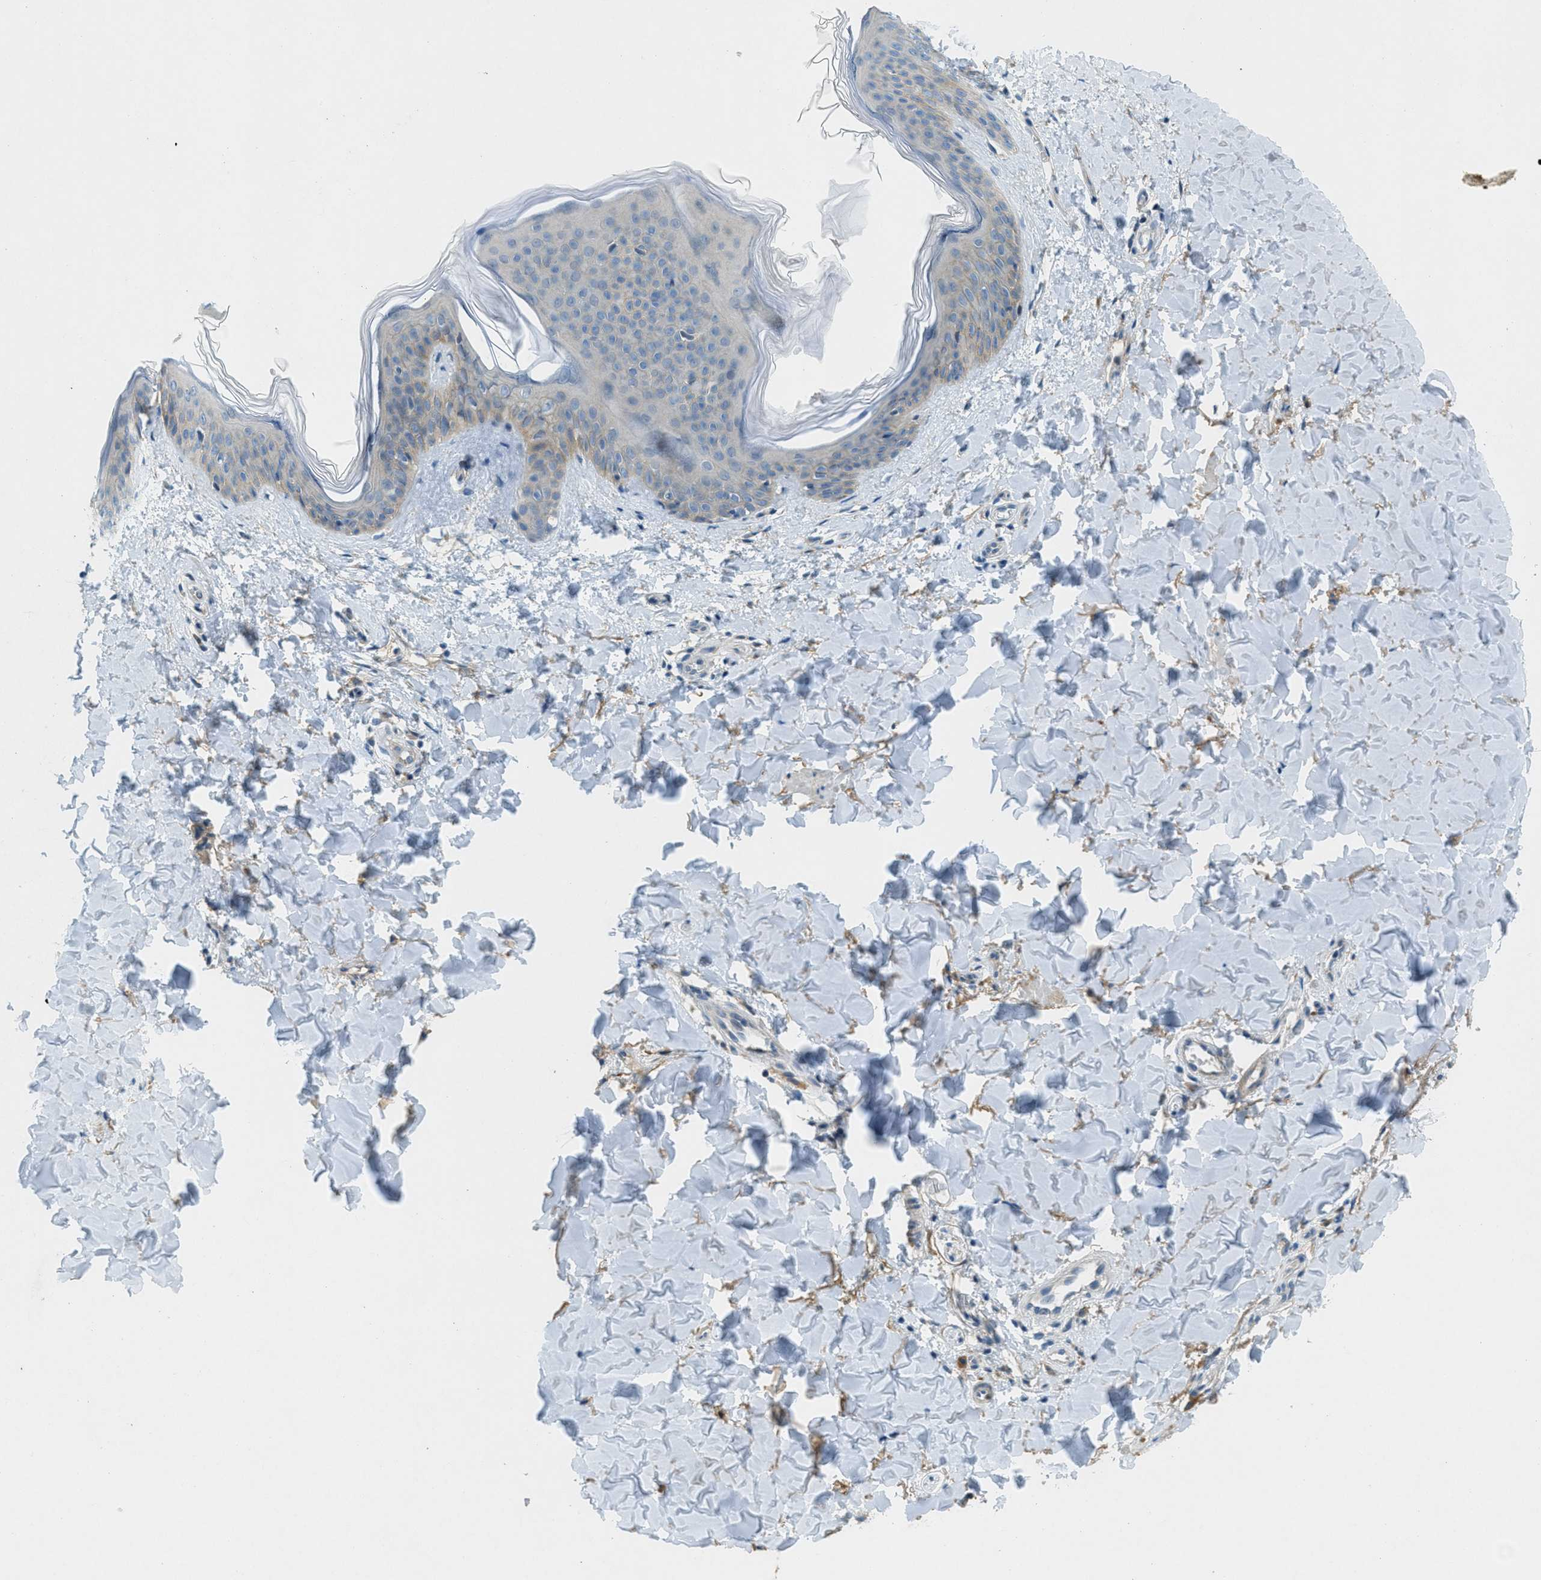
{"staining": {"intensity": "weak", "quantity": ">75%", "location": "cytoplasmic/membranous"}, "tissue": "skin", "cell_type": "Fibroblasts", "image_type": "normal", "snomed": [{"axis": "morphology", "description": "Normal tissue, NOS"}, {"axis": "topography", "description": "Skin"}], "caption": "Protein expression analysis of benign skin shows weak cytoplasmic/membranous positivity in about >75% of fibroblasts. Immunohistochemistry stains the protein in brown and the nuclei are stained blue.", "gene": "SNX14", "patient": {"sex": "female", "age": 17}}